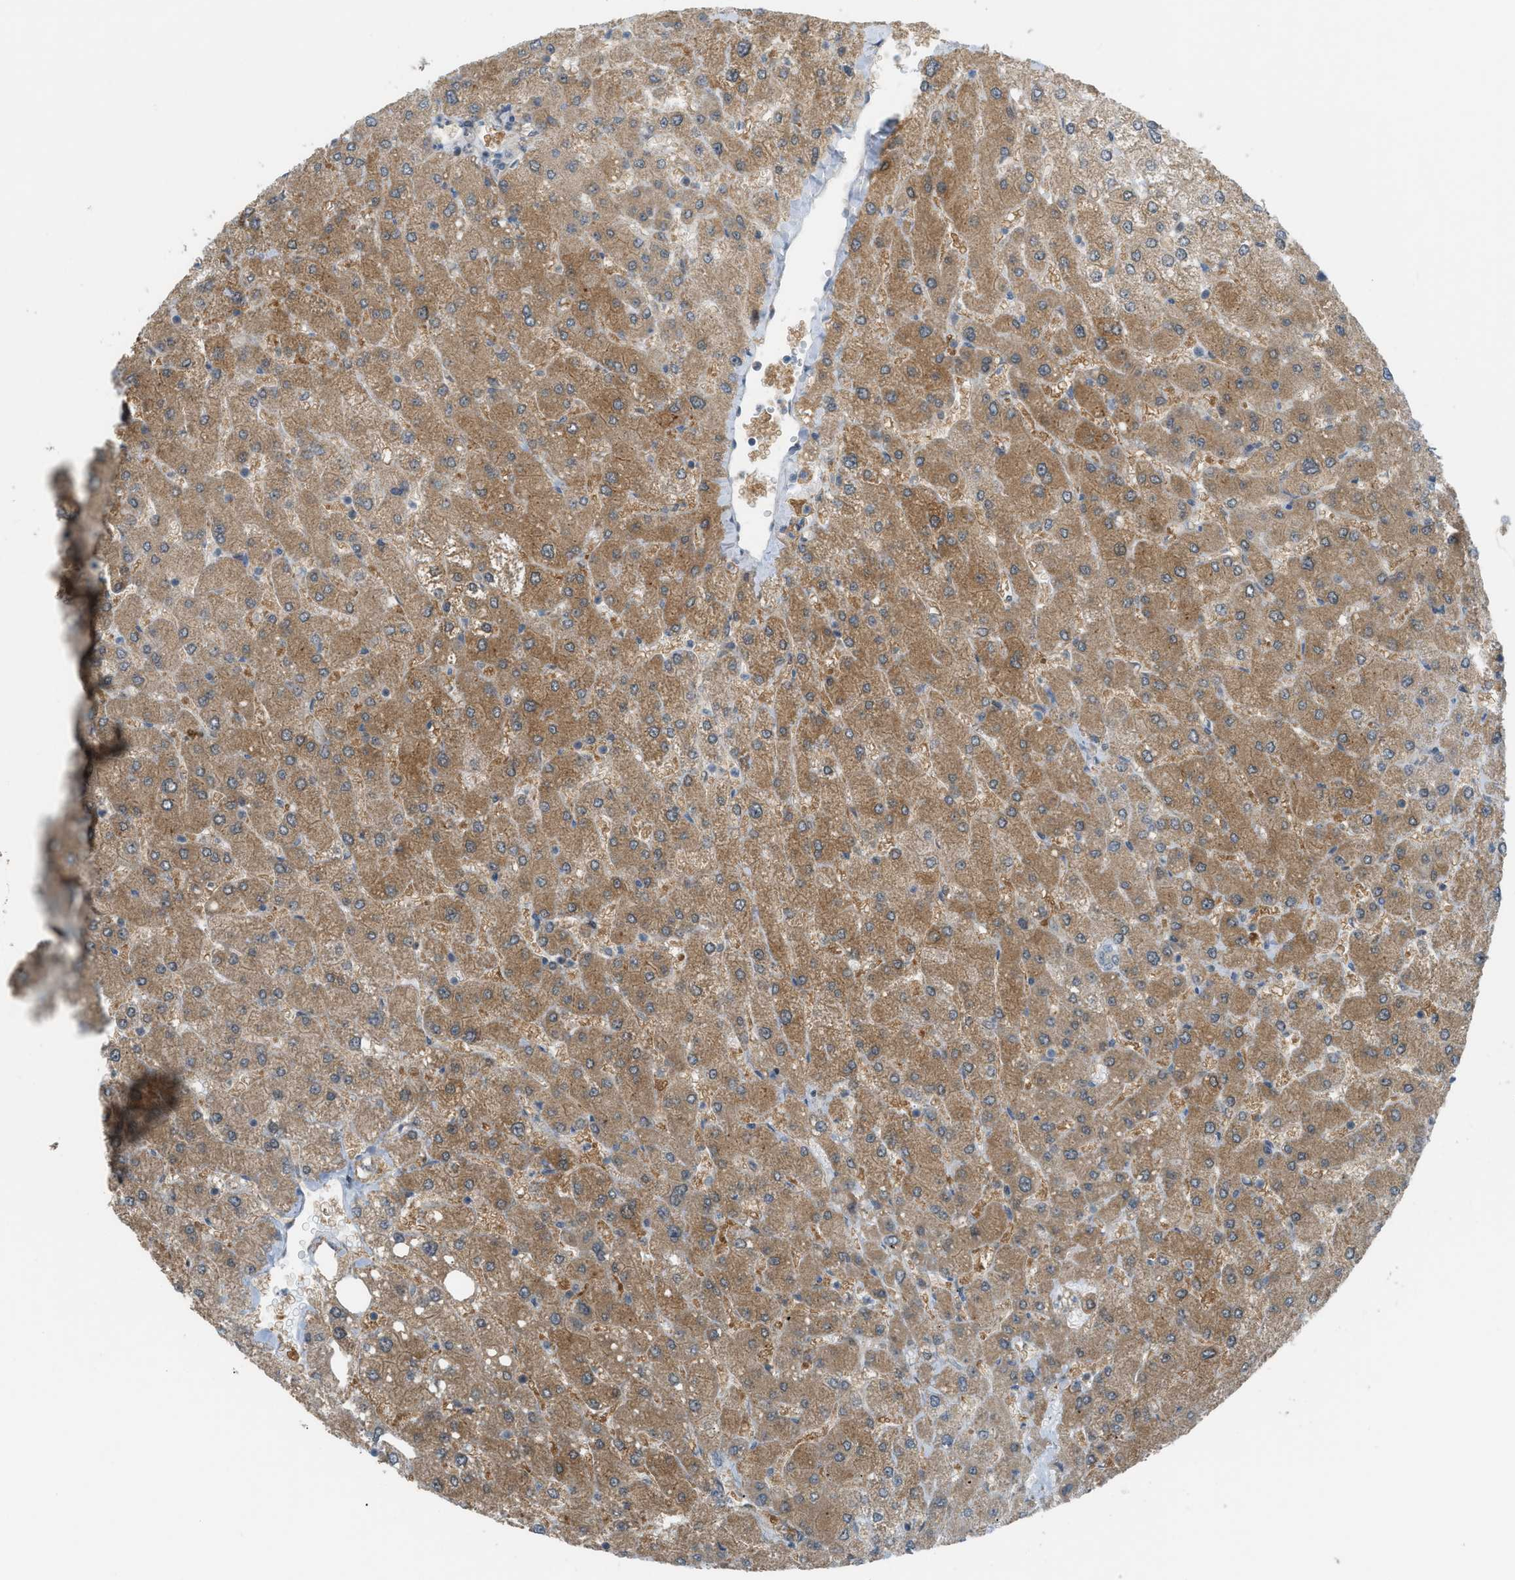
{"staining": {"intensity": "weak", "quantity": "25%-75%", "location": "cytoplasmic/membranous"}, "tissue": "liver", "cell_type": "Cholangiocytes", "image_type": "normal", "snomed": [{"axis": "morphology", "description": "Normal tissue, NOS"}, {"axis": "topography", "description": "Liver"}], "caption": "This micrograph reveals immunohistochemistry (IHC) staining of unremarkable human liver, with low weak cytoplasmic/membranous positivity in approximately 25%-75% of cholangiocytes.", "gene": "CCDC186", "patient": {"sex": "male", "age": 55}}